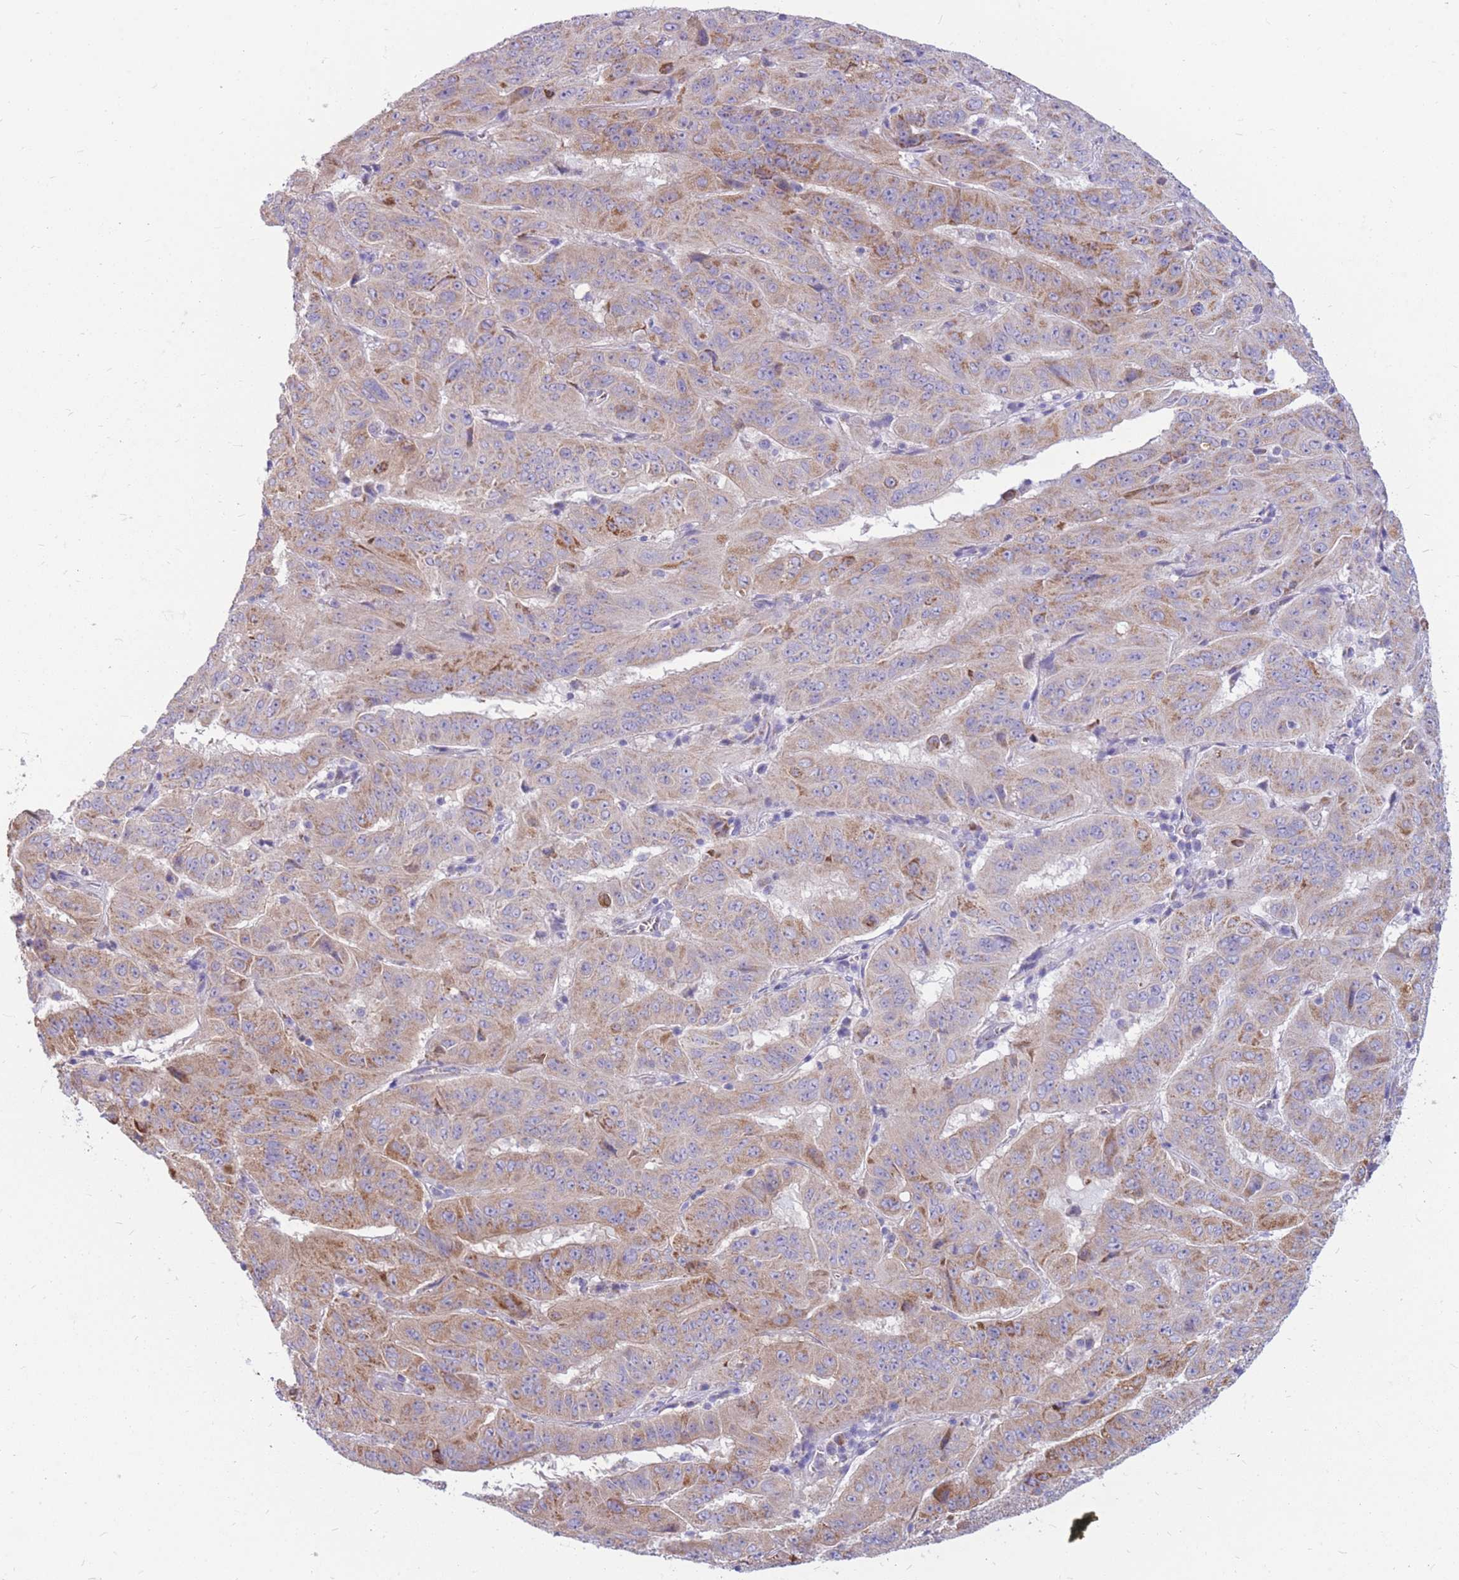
{"staining": {"intensity": "moderate", "quantity": "<25%", "location": "cytoplasmic/membranous"}, "tissue": "pancreatic cancer", "cell_type": "Tumor cells", "image_type": "cancer", "snomed": [{"axis": "morphology", "description": "Adenocarcinoma, NOS"}, {"axis": "topography", "description": "Pancreas"}], "caption": "Moderate cytoplasmic/membranous staining for a protein is present in approximately <25% of tumor cells of pancreatic adenocarcinoma using immunohistochemistry (IHC).", "gene": "PCSK1", "patient": {"sex": "male", "age": 63}}